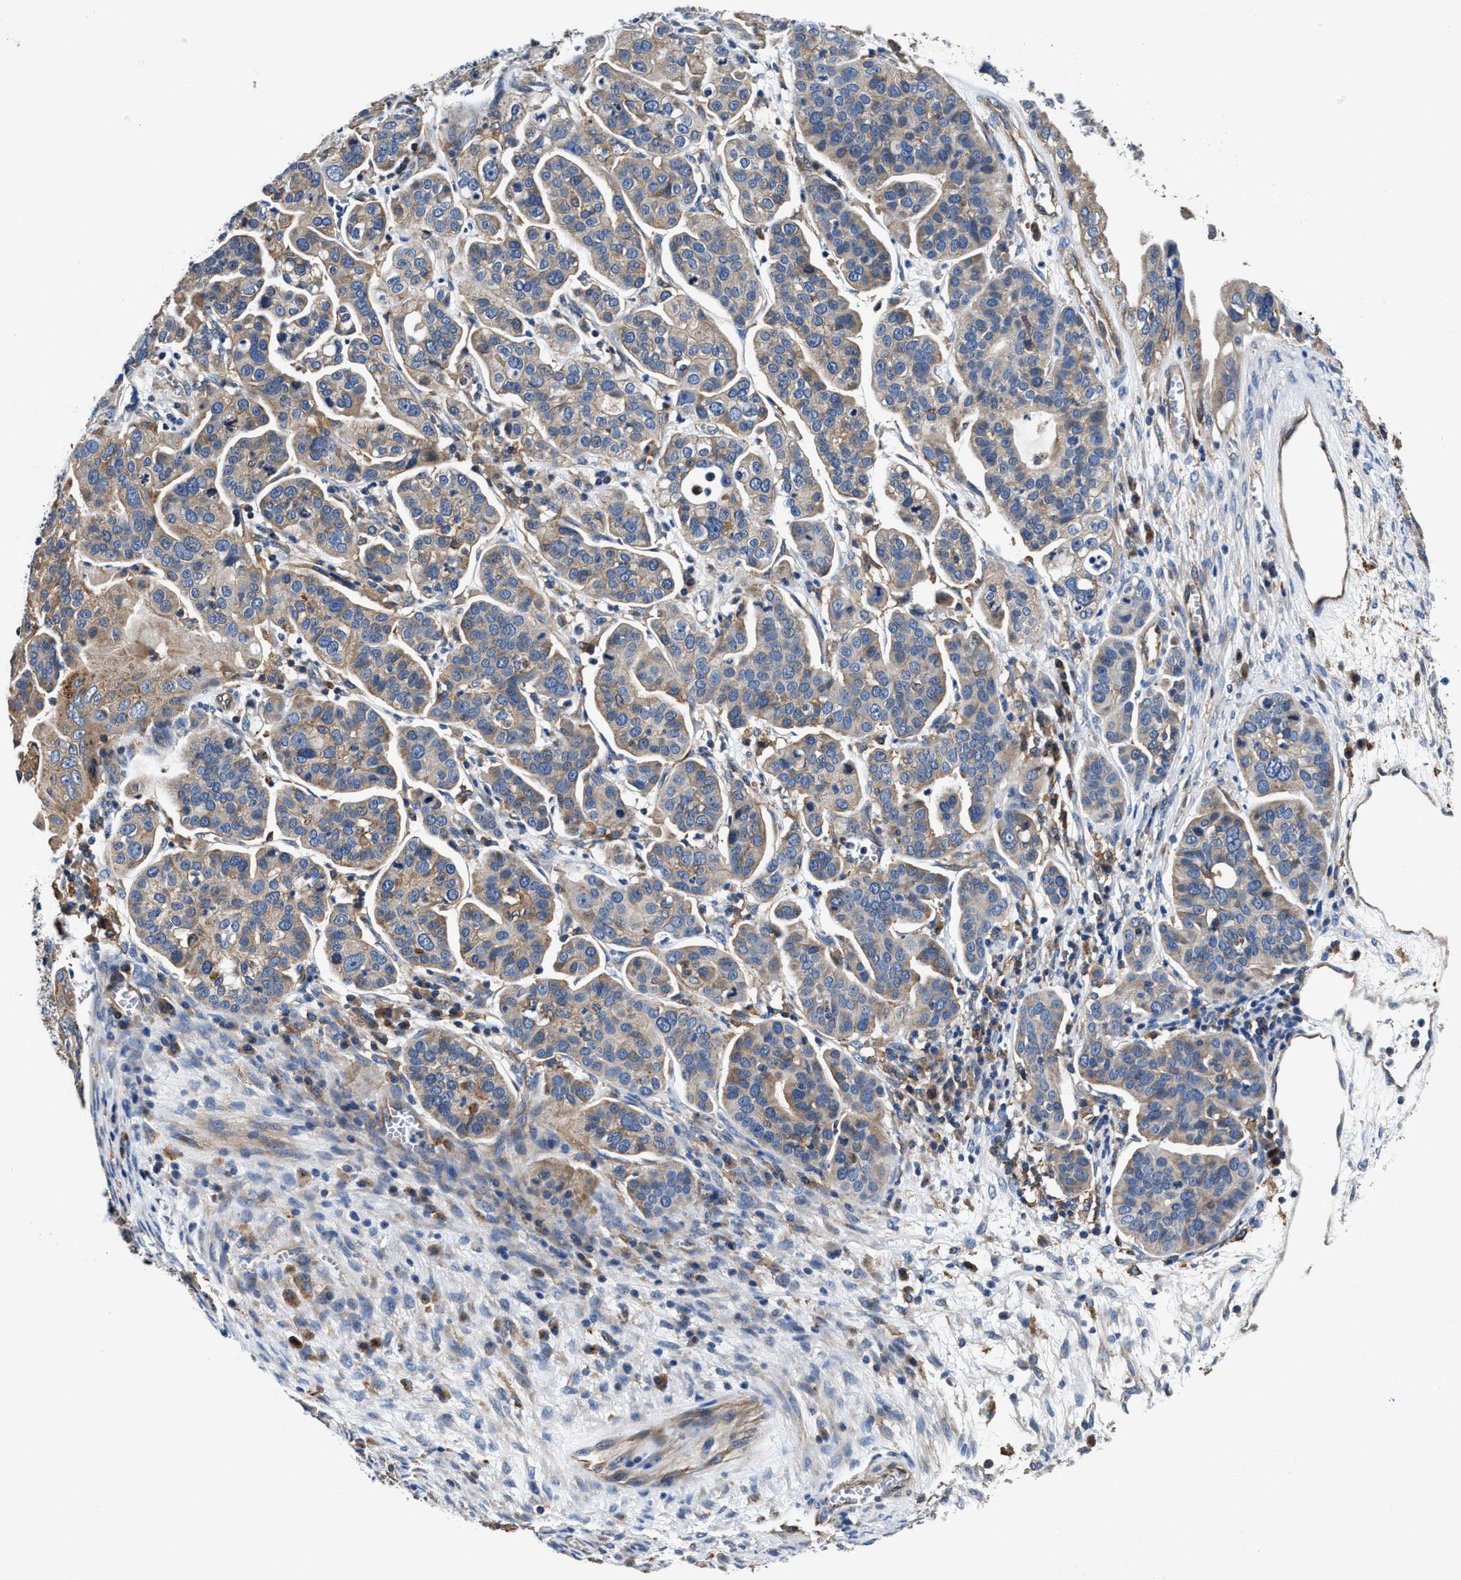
{"staining": {"intensity": "weak", "quantity": ">75%", "location": "cytoplasmic/membranous"}, "tissue": "ovarian cancer", "cell_type": "Tumor cells", "image_type": "cancer", "snomed": [{"axis": "morphology", "description": "Cystadenocarcinoma, serous, NOS"}, {"axis": "topography", "description": "Ovary"}], "caption": "An immunohistochemistry (IHC) micrograph of neoplastic tissue is shown. Protein staining in brown labels weak cytoplasmic/membranous positivity in ovarian serous cystadenocarcinoma within tumor cells. Nuclei are stained in blue.", "gene": "PPP1R9B", "patient": {"sex": "female", "age": 56}}